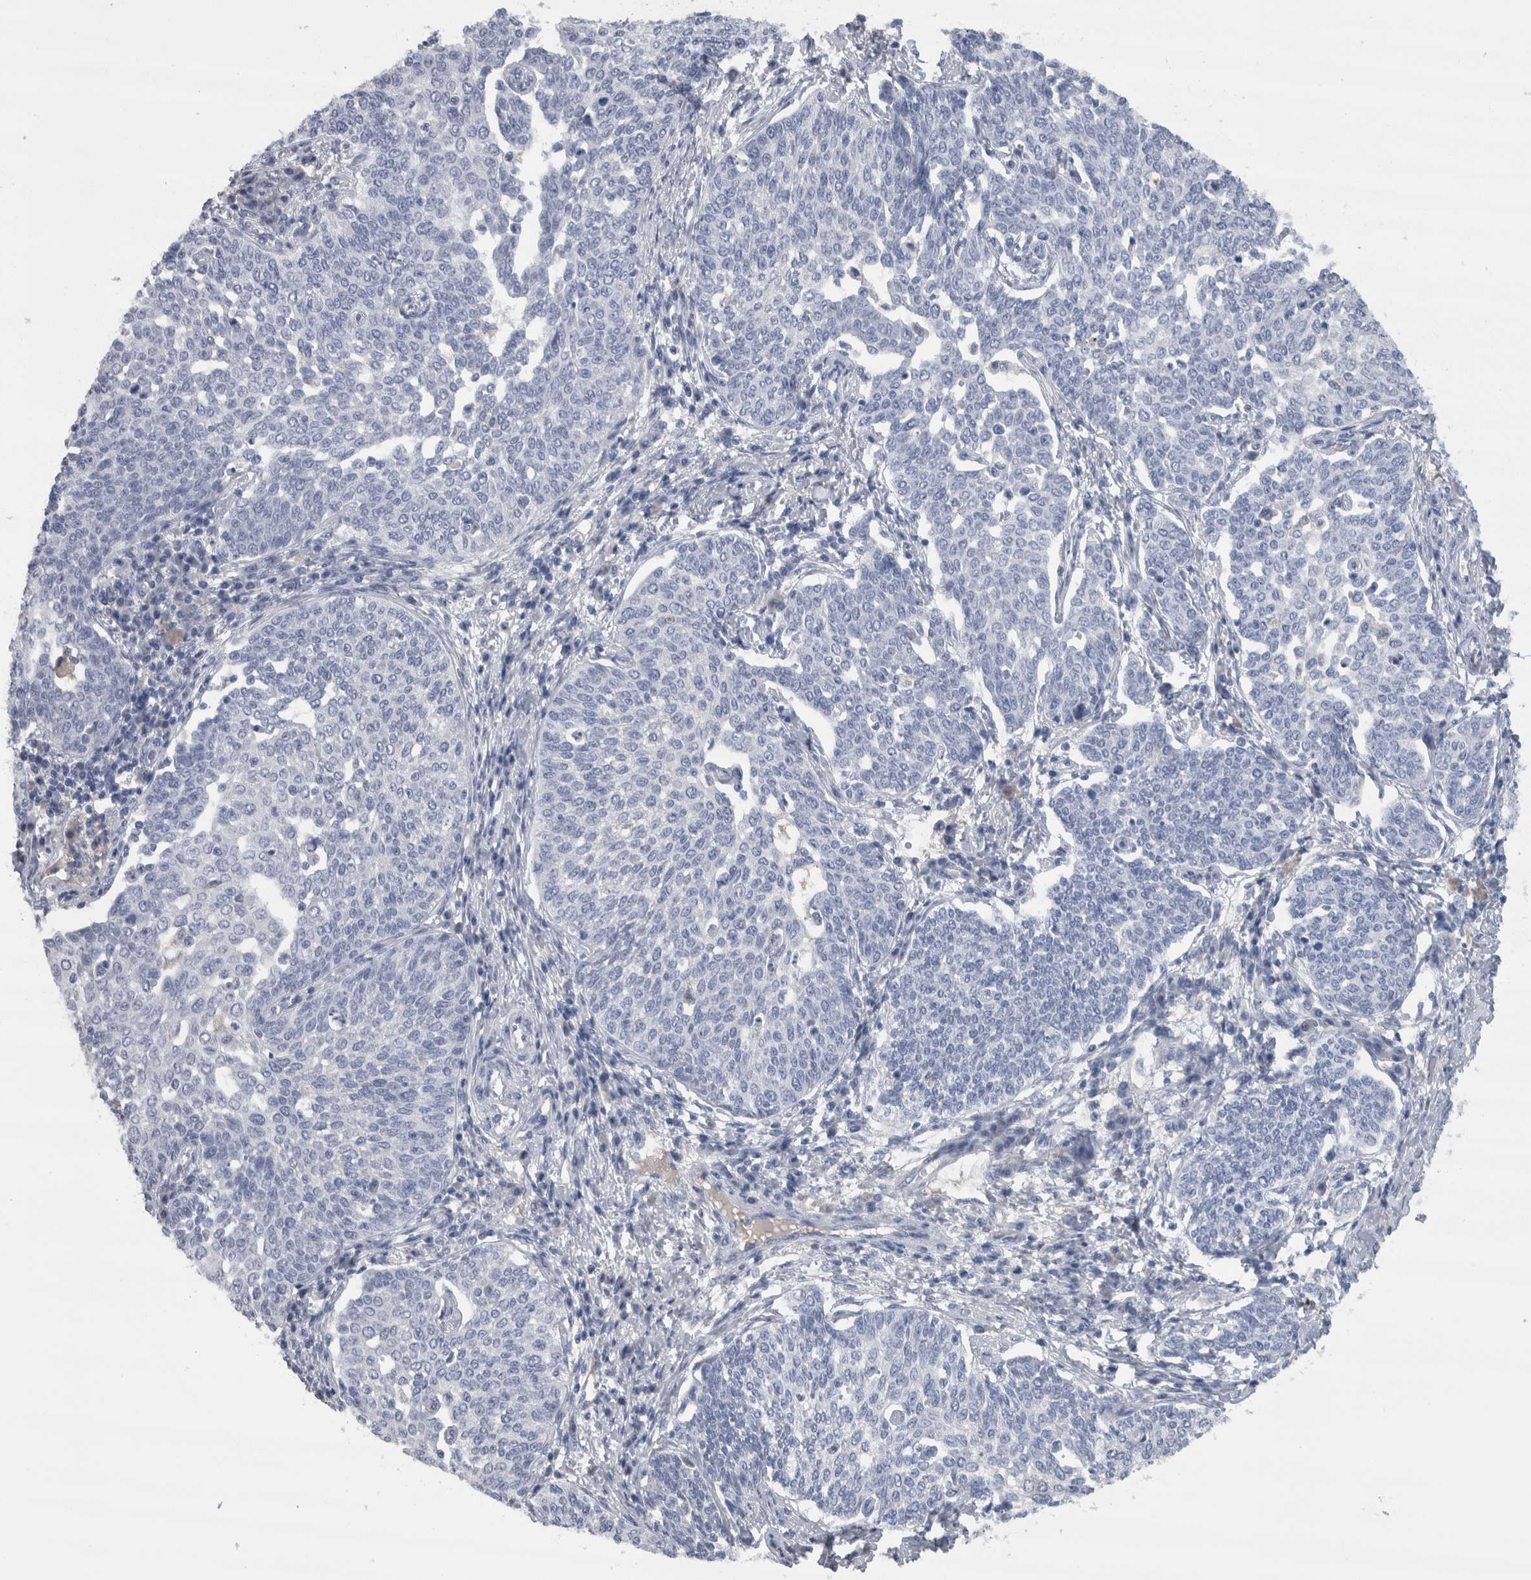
{"staining": {"intensity": "negative", "quantity": "none", "location": "none"}, "tissue": "cervical cancer", "cell_type": "Tumor cells", "image_type": "cancer", "snomed": [{"axis": "morphology", "description": "Squamous cell carcinoma, NOS"}, {"axis": "topography", "description": "Cervix"}], "caption": "The immunohistochemistry (IHC) photomicrograph has no significant expression in tumor cells of cervical squamous cell carcinoma tissue.", "gene": "REG1A", "patient": {"sex": "female", "age": 34}}